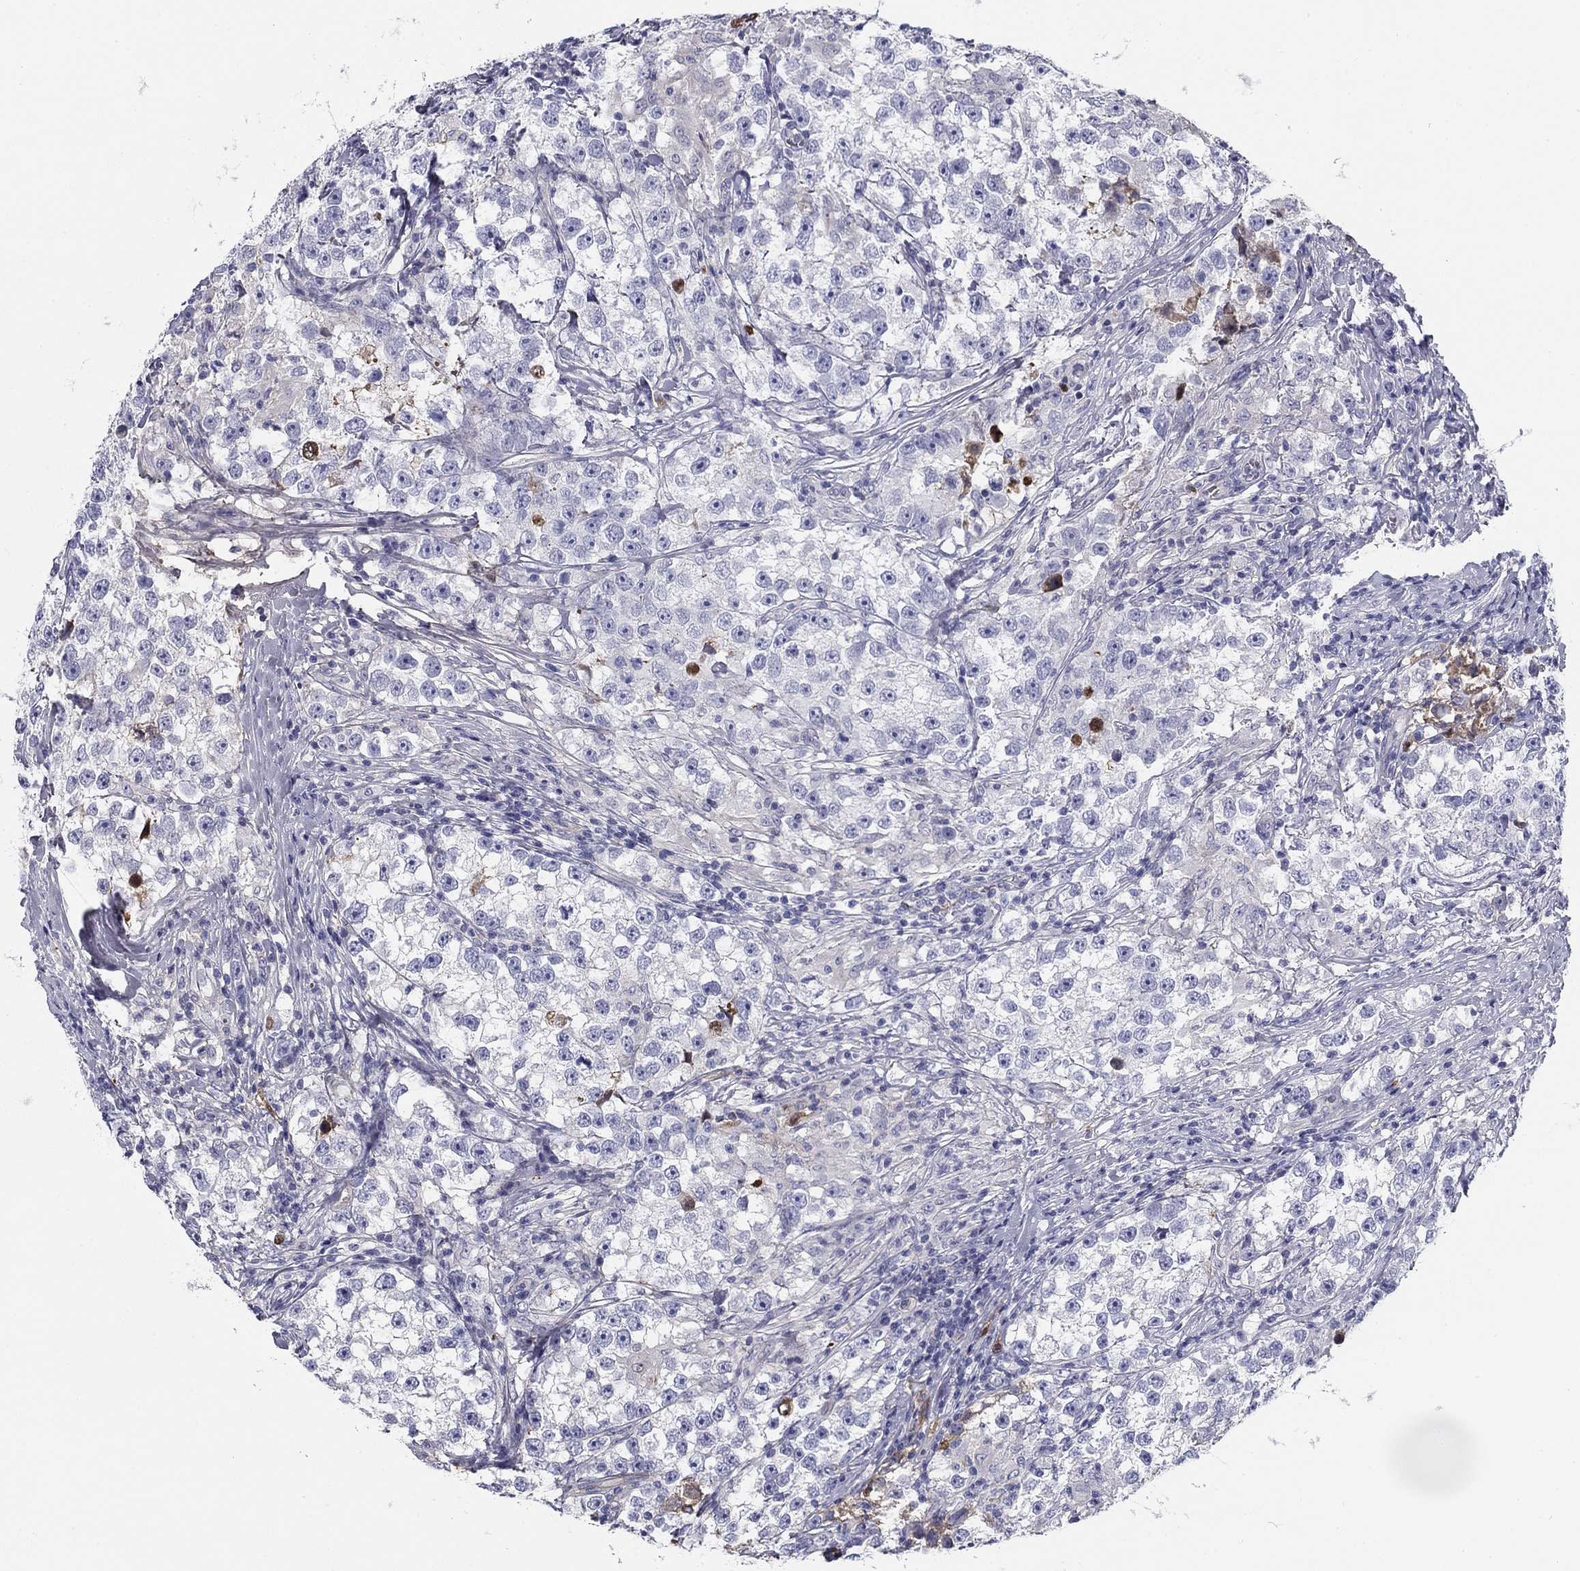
{"staining": {"intensity": "negative", "quantity": "none", "location": "none"}, "tissue": "testis cancer", "cell_type": "Tumor cells", "image_type": "cancer", "snomed": [{"axis": "morphology", "description": "Seminoma, NOS"}, {"axis": "topography", "description": "Testis"}], "caption": "Immunohistochemistry (IHC) photomicrograph of neoplastic tissue: human testis cancer (seminoma) stained with DAB (3,3'-diaminobenzidine) demonstrates no significant protein positivity in tumor cells.", "gene": "CPLX4", "patient": {"sex": "male", "age": 46}}